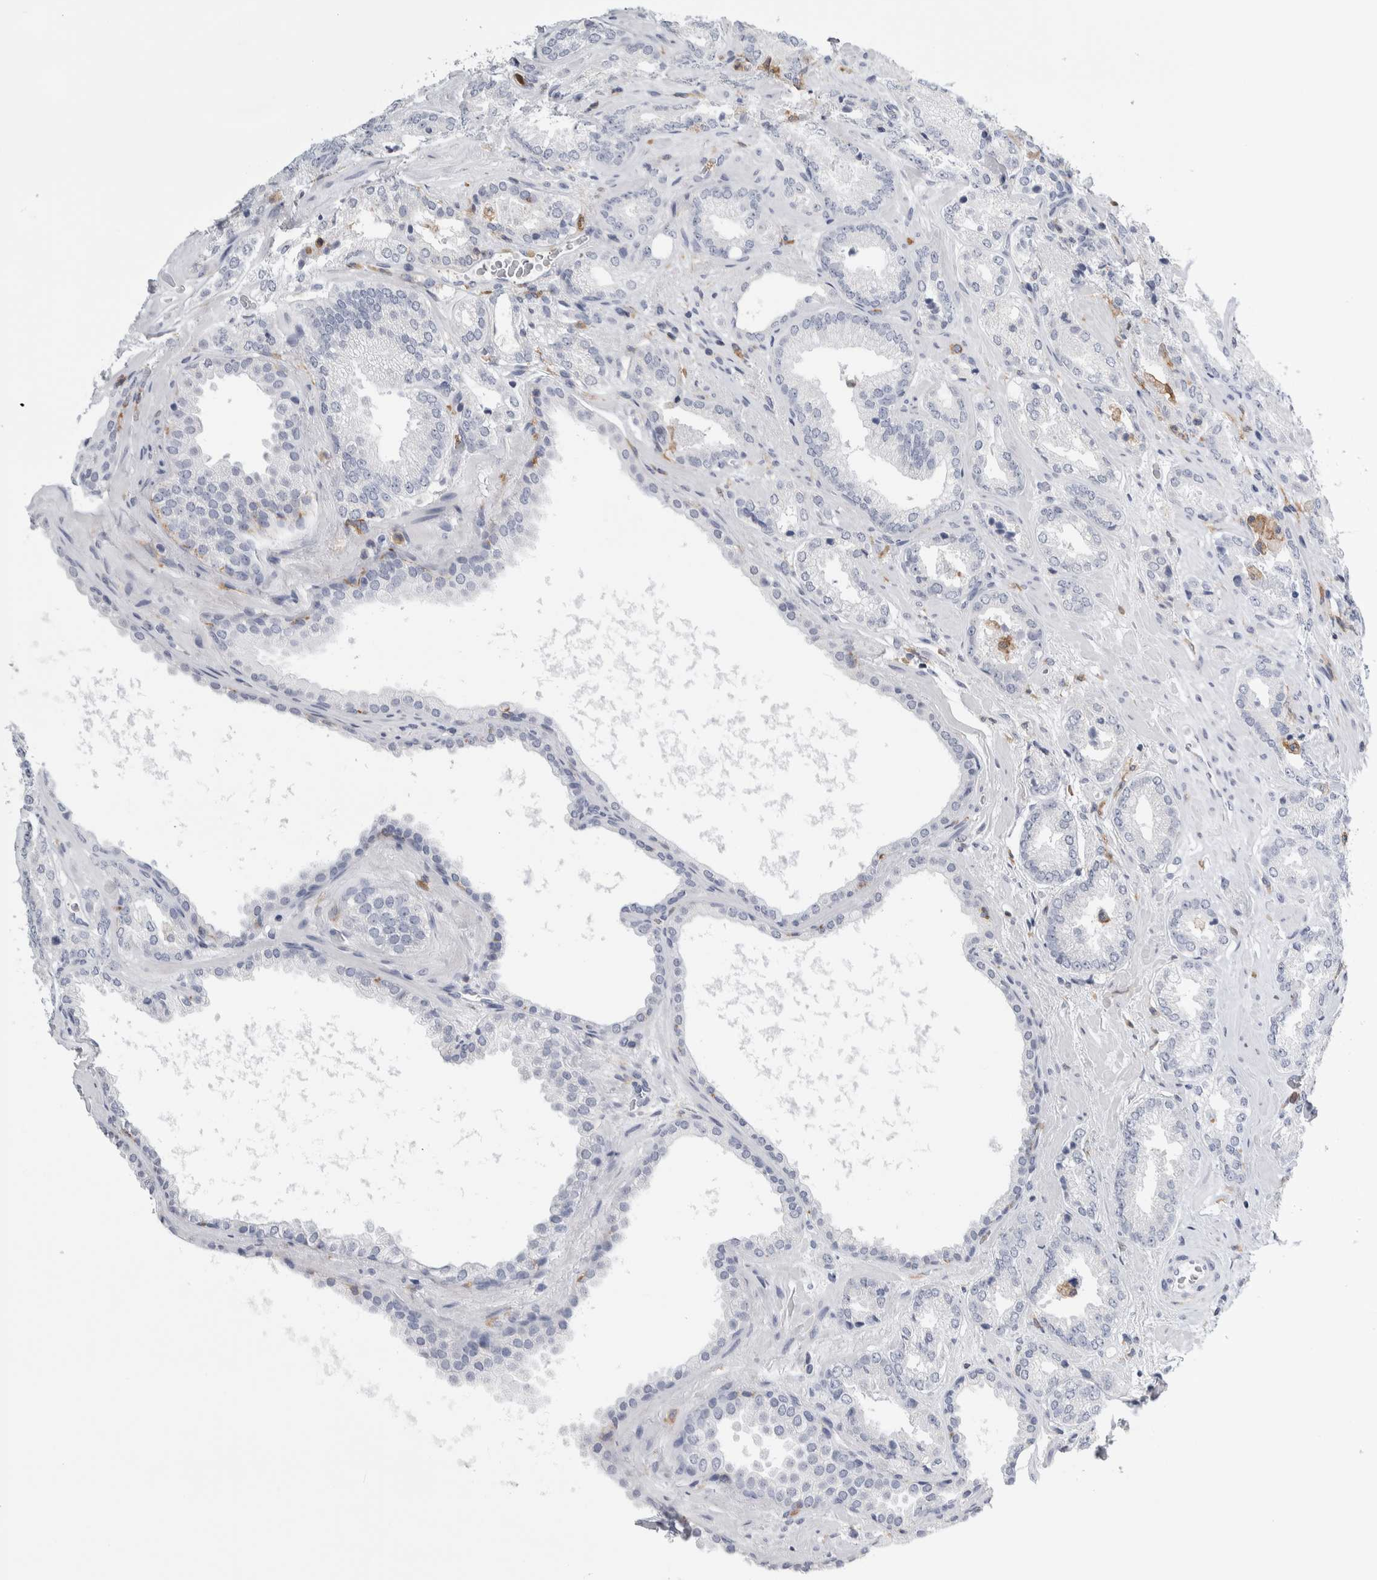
{"staining": {"intensity": "negative", "quantity": "none", "location": "none"}, "tissue": "prostate cancer", "cell_type": "Tumor cells", "image_type": "cancer", "snomed": [{"axis": "morphology", "description": "Adenocarcinoma, Low grade"}, {"axis": "topography", "description": "Prostate"}], "caption": "DAB (3,3'-diaminobenzidine) immunohistochemical staining of low-grade adenocarcinoma (prostate) shows no significant staining in tumor cells. The staining is performed using DAB brown chromogen with nuclei counter-stained in using hematoxylin.", "gene": "SKAP2", "patient": {"sex": "male", "age": 62}}